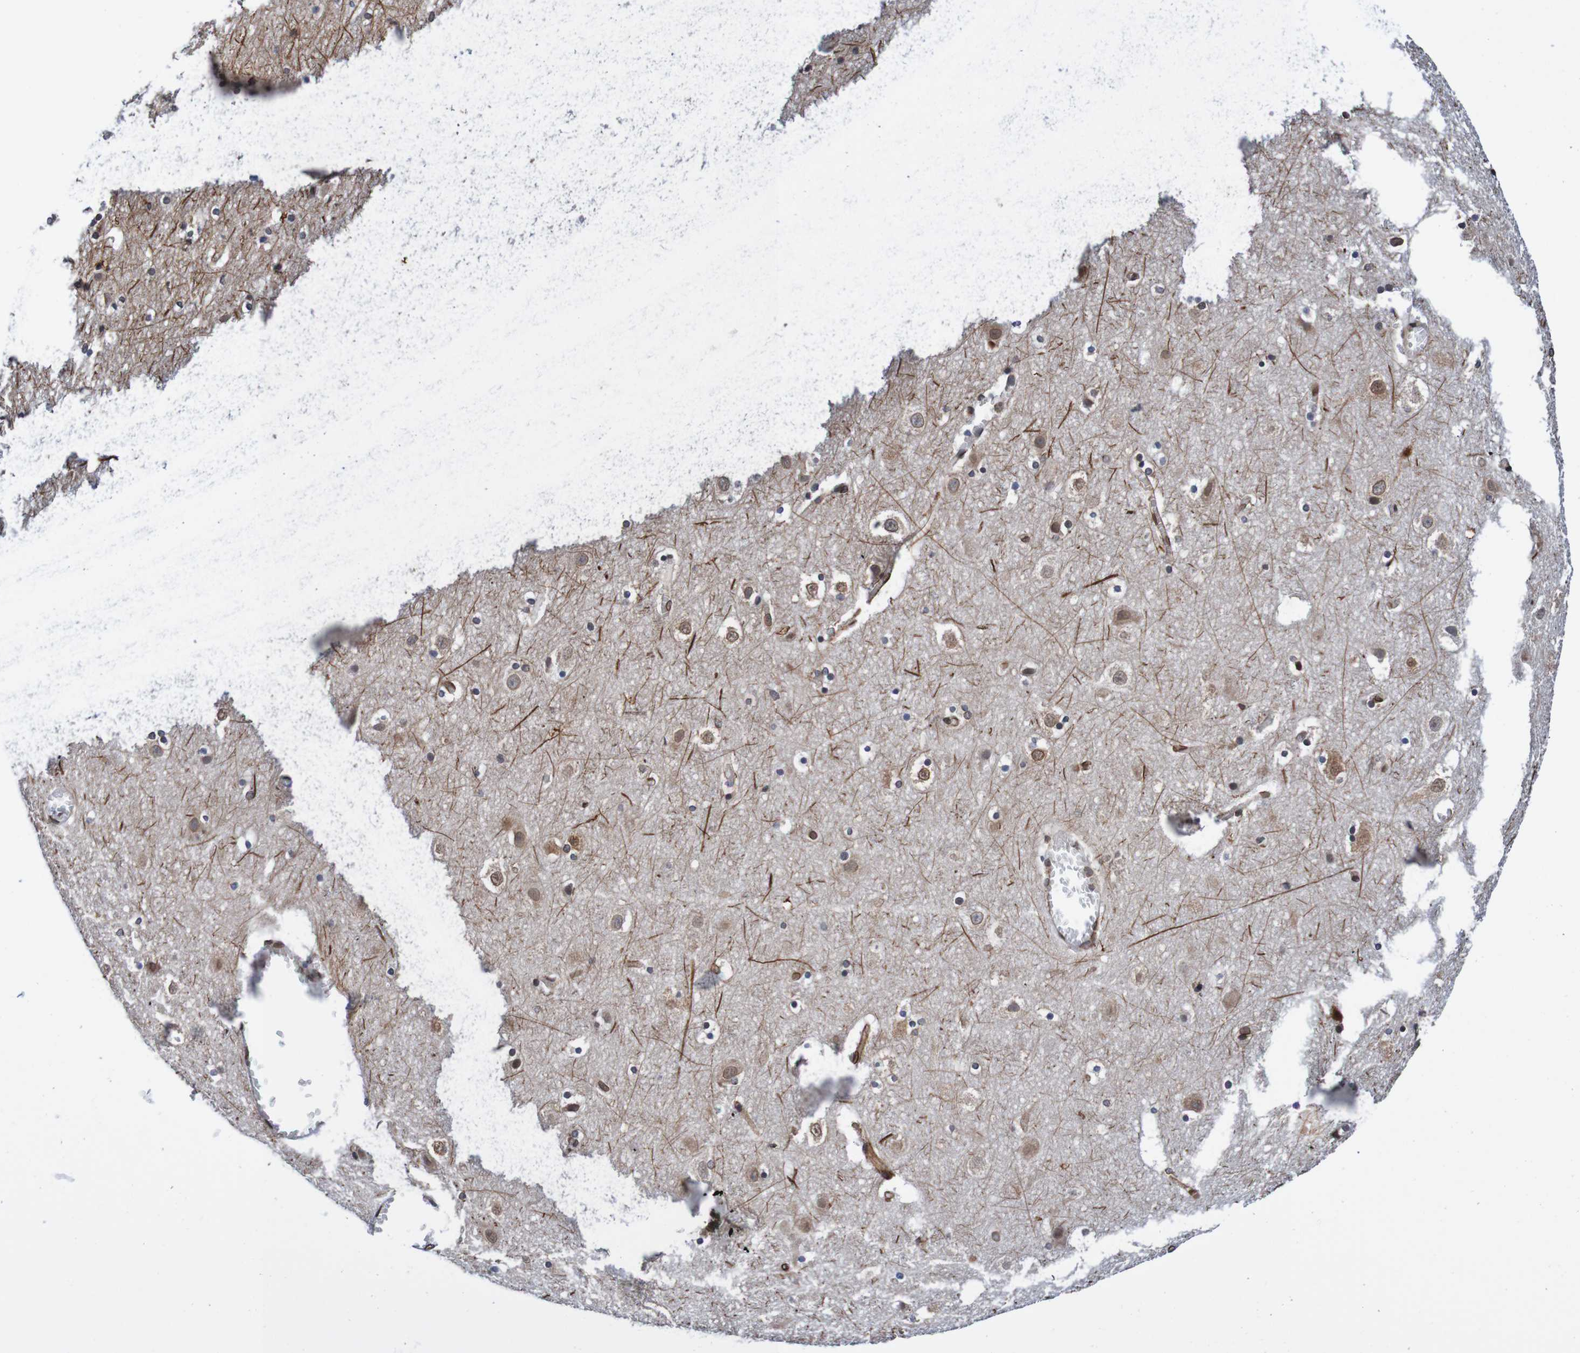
{"staining": {"intensity": "moderate", "quantity": ">75%", "location": "cytoplasmic/membranous,nuclear"}, "tissue": "cerebral cortex", "cell_type": "Endothelial cells", "image_type": "normal", "snomed": [{"axis": "morphology", "description": "Normal tissue, NOS"}, {"axis": "topography", "description": "Cerebral cortex"}], "caption": "This photomicrograph demonstrates IHC staining of benign cerebral cortex, with medium moderate cytoplasmic/membranous,nuclear positivity in approximately >75% of endothelial cells.", "gene": "TMEM109", "patient": {"sex": "male", "age": 45}}